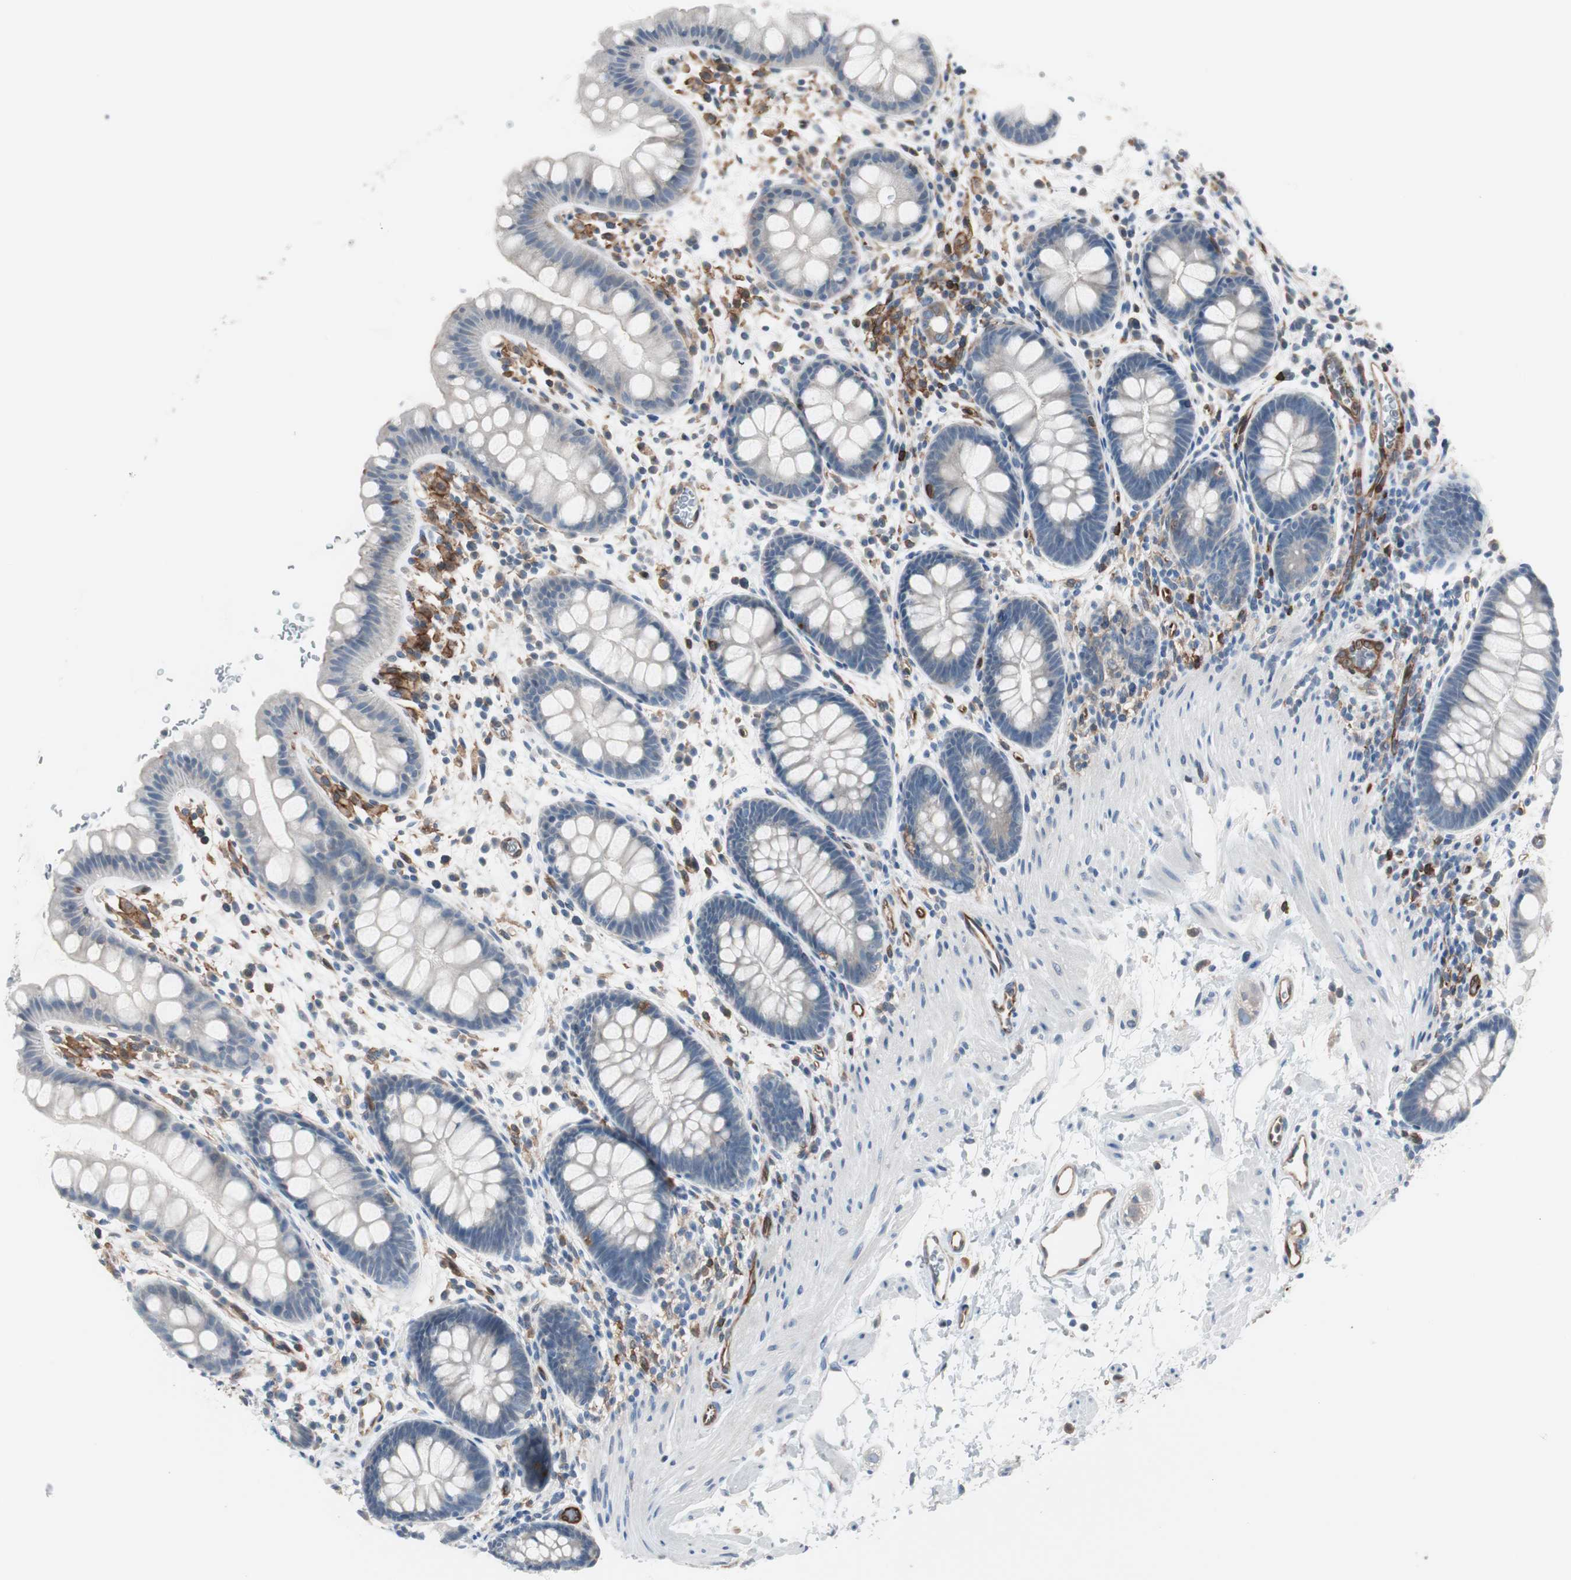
{"staining": {"intensity": "weak", "quantity": "25%-75%", "location": "cytoplasmic/membranous"}, "tissue": "rectum", "cell_type": "Glandular cells", "image_type": "normal", "snomed": [{"axis": "morphology", "description": "Normal tissue, NOS"}, {"axis": "topography", "description": "Rectum"}], "caption": "DAB (3,3'-diaminobenzidine) immunohistochemical staining of unremarkable rectum exhibits weak cytoplasmic/membranous protein staining in approximately 25%-75% of glandular cells.", "gene": "SWAP70", "patient": {"sex": "female", "age": 24}}